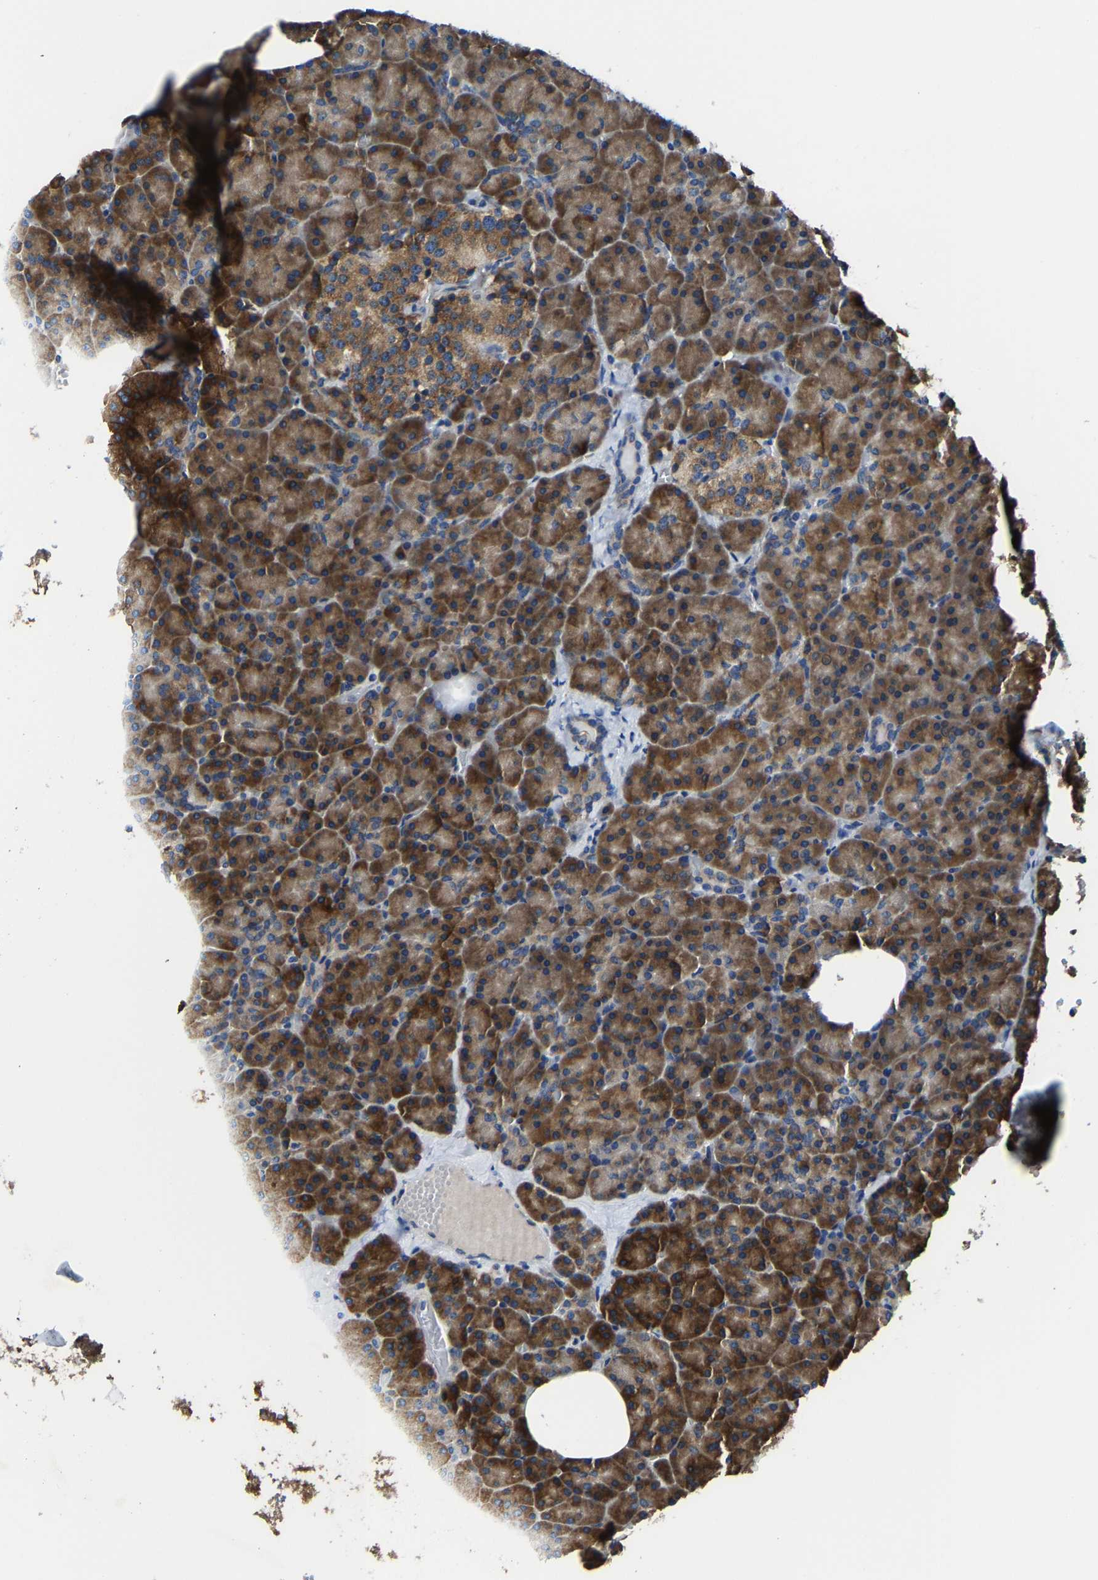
{"staining": {"intensity": "strong", "quantity": ">75%", "location": "cytoplasmic/membranous"}, "tissue": "pancreas", "cell_type": "Exocrine glandular cells", "image_type": "normal", "snomed": [{"axis": "morphology", "description": "Normal tissue, NOS"}, {"axis": "morphology", "description": "Carcinoid, malignant, NOS"}, {"axis": "topography", "description": "Pancreas"}], "caption": "This image shows immunohistochemistry staining of normal pancreas, with high strong cytoplasmic/membranous expression in about >75% of exocrine glandular cells.", "gene": "G3BP2", "patient": {"sex": "female", "age": 35}}